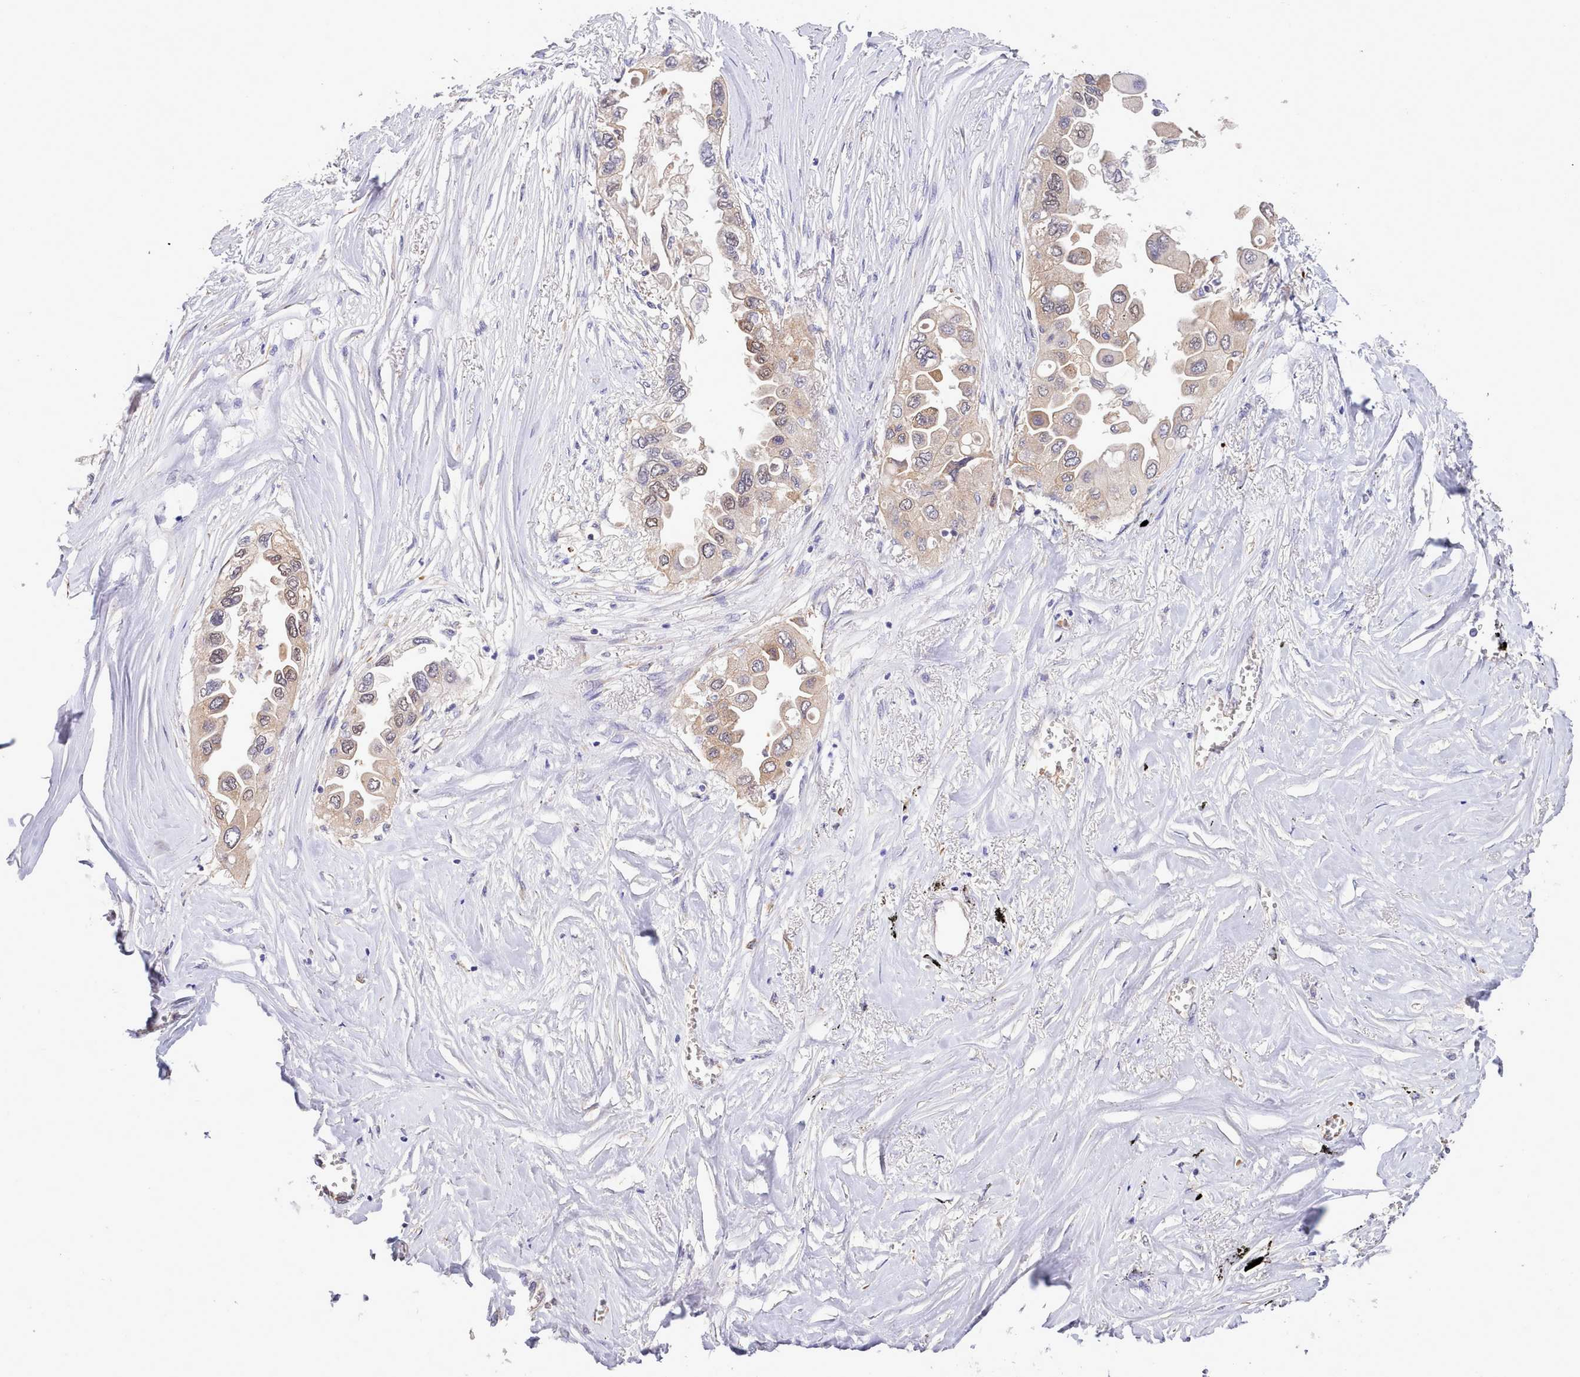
{"staining": {"intensity": "weak", "quantity": "25%-75%", "location": "cytoplasmic/membranous,nuclear"}, "tissue": "lung cancer", "cell_type": "Tumor cells", "image_type": "cancer", "snomed": [{"axis": "morphology", "description": "Adenocarcinoma, NOS"}, {"axis": "topography", "description": "Lung"}], "caption": "High-power microscopy captured an immunohistochemistry micrograph of adenocarcinoma (lung), revealing weak cytoplasmic/membranous and nuclear expression in approximately 25%-75% of tumor cells. Nuclei are stained in blue.", "gene": "ZC3H13", "patient": {"sex": "female", "age": 76}}